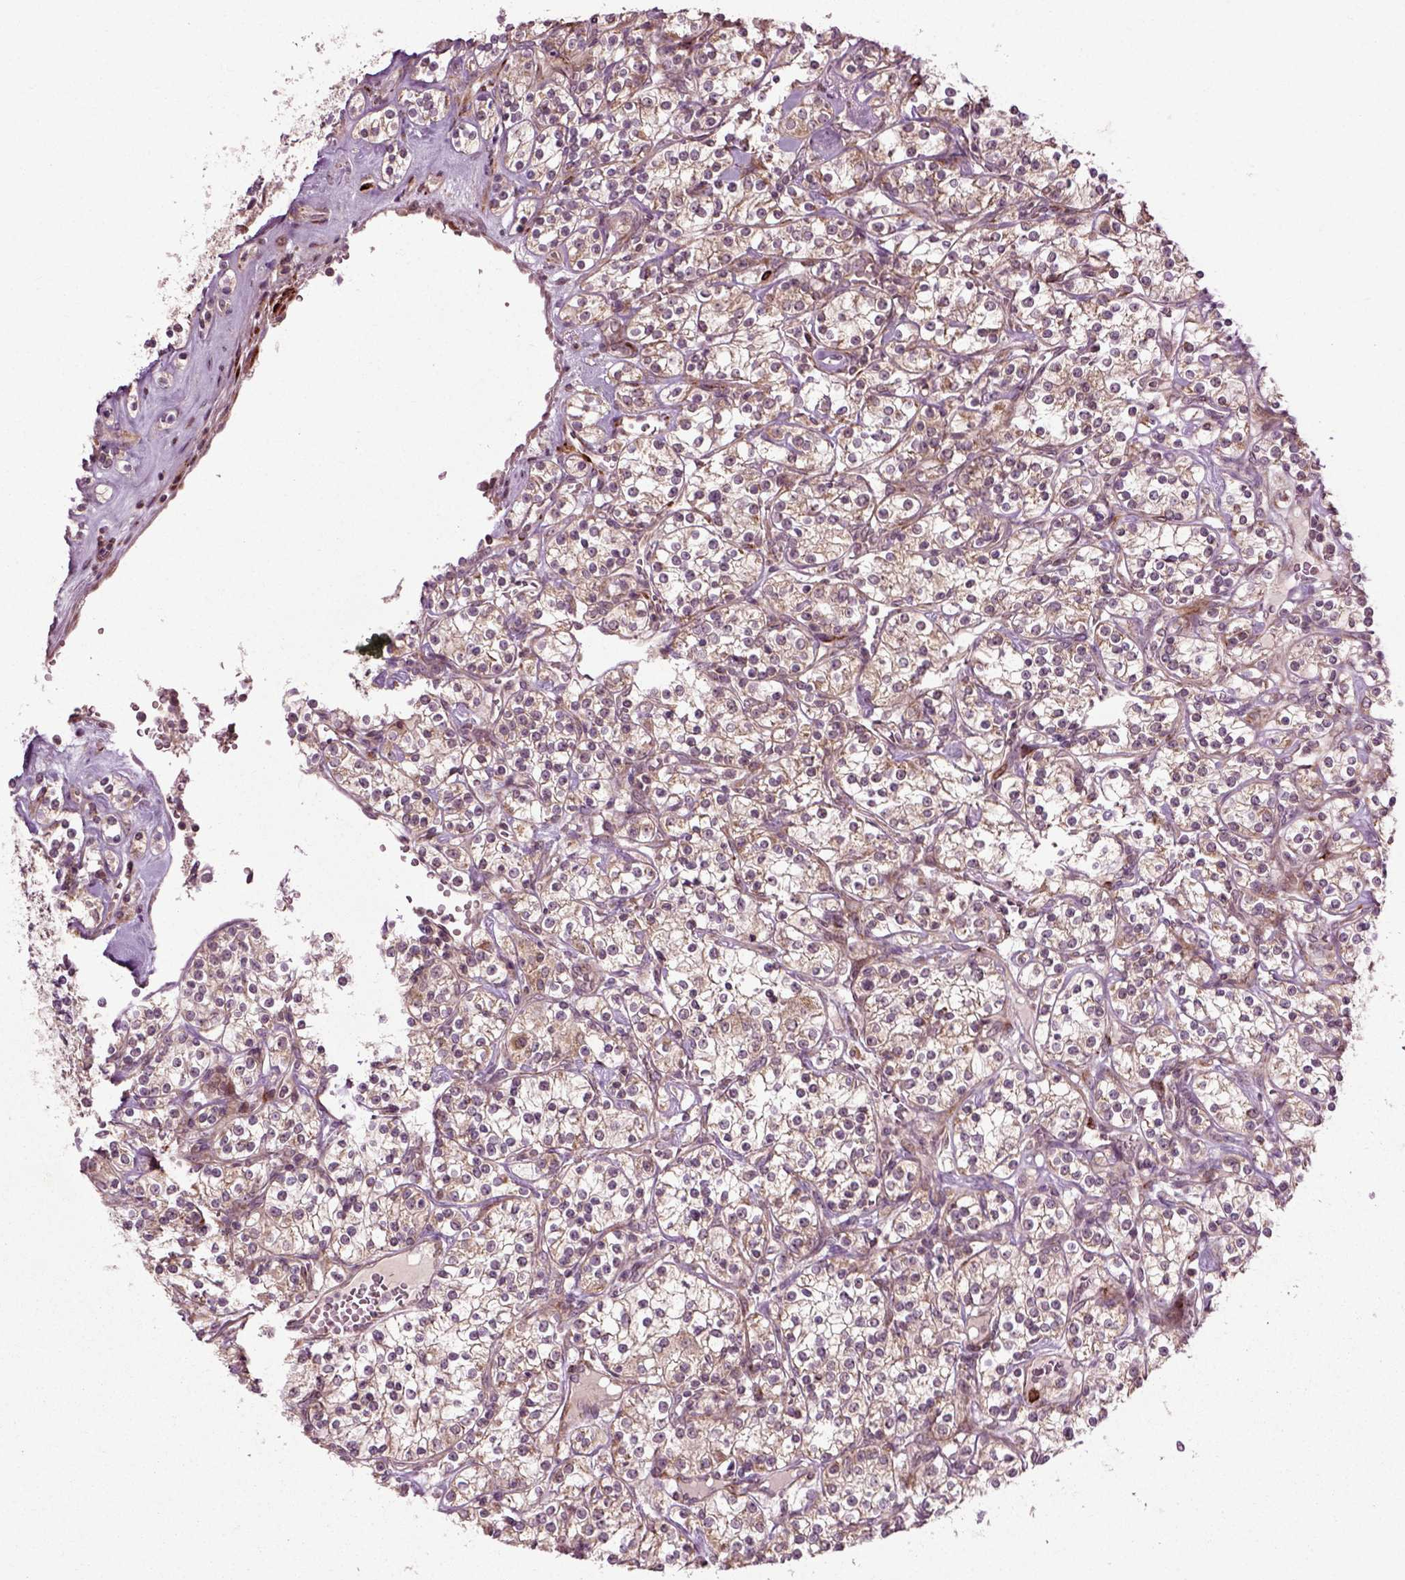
{"staining": {"intensity": "weak", "quantity": ">75%", "location": "cytoplasmic/membranous"}, "tissue": "renal cancer", "cell_type": "Tumor cells", "image_type": "cancer", "snomed": [{"axis": "morphology", "description": "Adenocarcinoma, NOS"}, {"axis": "topography", "description": "Kidney"}], "caption": "Weak cytoplasmic/membranous expression is appreciated in about >75% of tumor cells in adenocarcinoma (renal).", "gene": "PLCD3", "patient": {"sex": "male", "age": 77}}